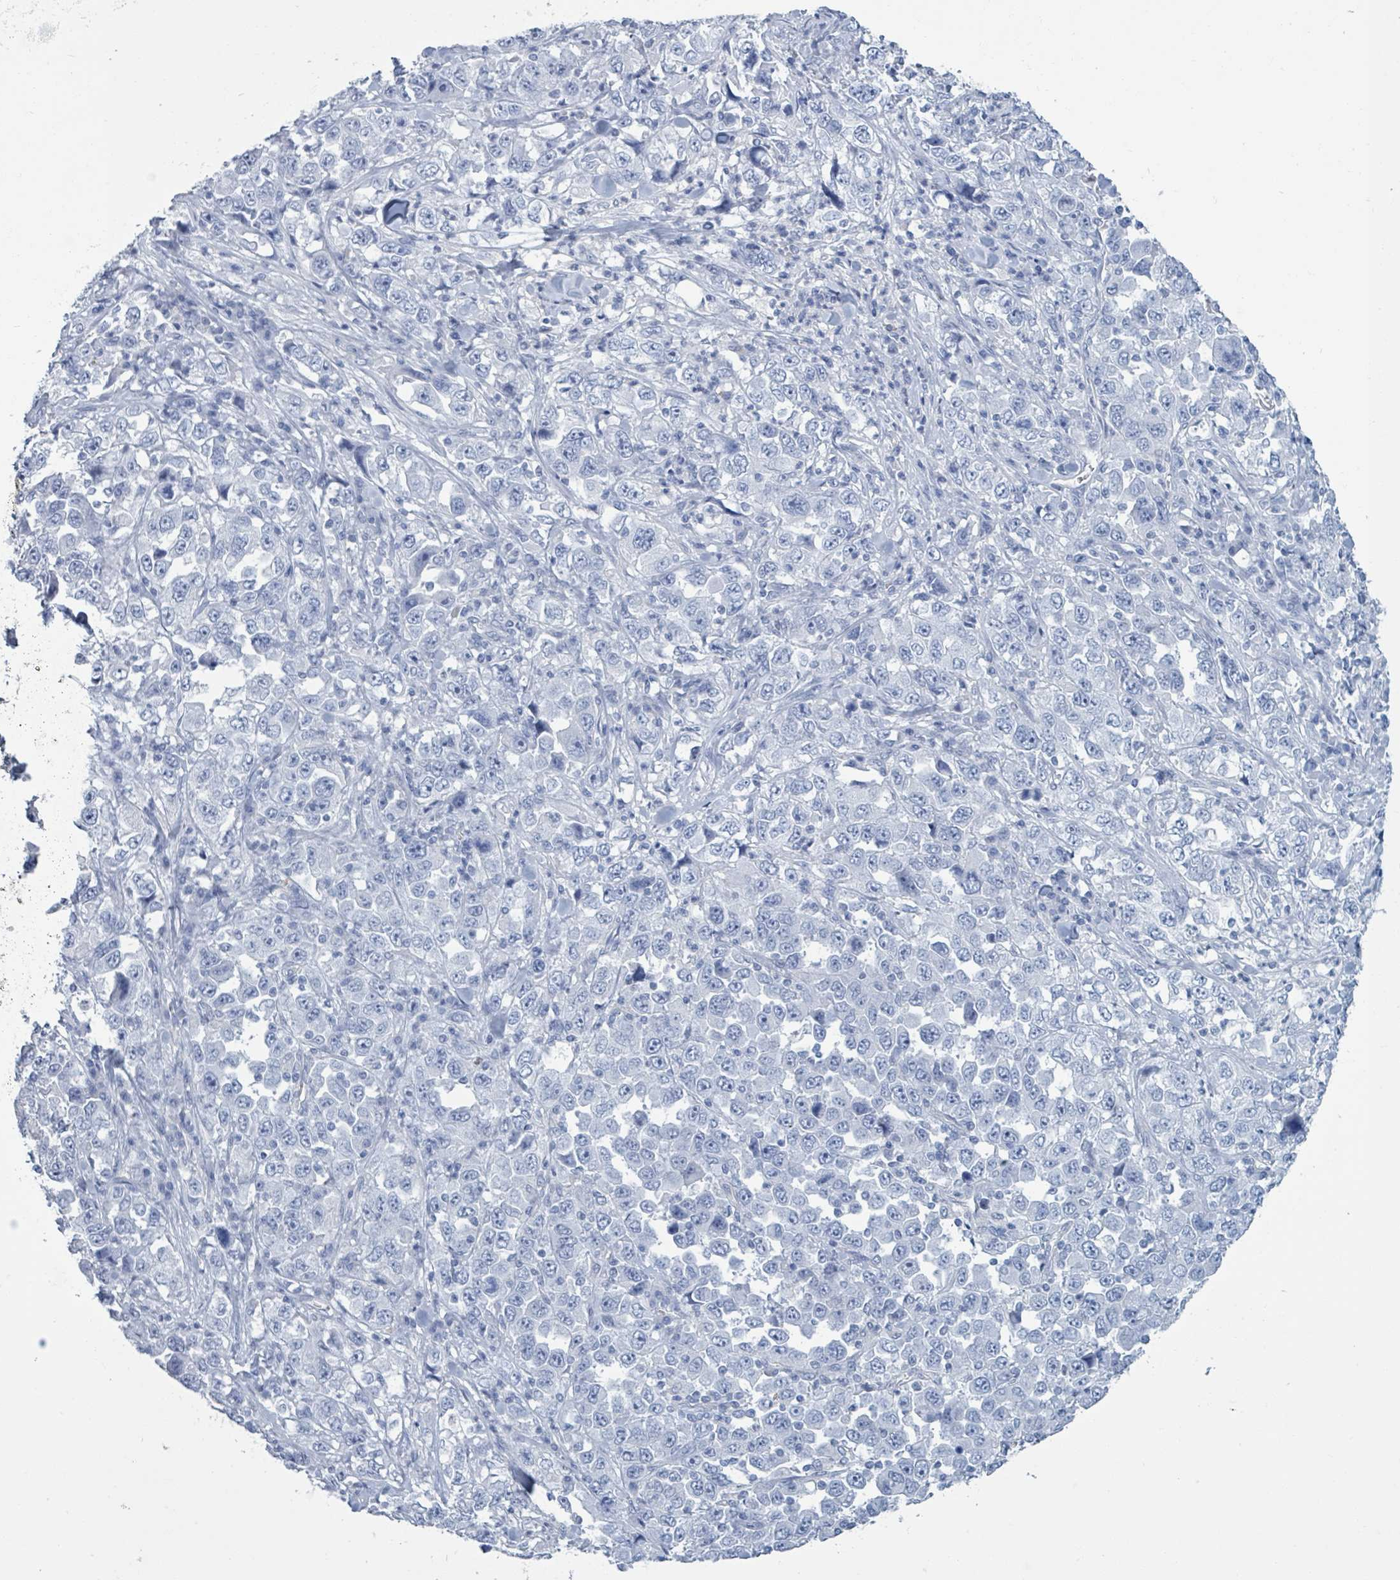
{"staining": {"intensity": "negative", "quantity": "none", "location": "none"}, "tissue": "stomach cancer", "cell_type": "Tumor cells", "image_type": "cancer", "snomed": [{"axis": "morphology", "description": "Normal tissue, NOS"}, {"axis": "morphology", "description": "Adenocarcinoma, NOS"}, {"axis": "topography", "description": "Stomach, upper"}, {"axis": "topography", "description": "Stomach"}], "caption": "A histopathology image of stomach cancer (adenocarcinoma) stained for a protein reveals no brown staining in tumor cells.", "gene": "CT45A5", "patient": {"sex": "male", "age": 59}}